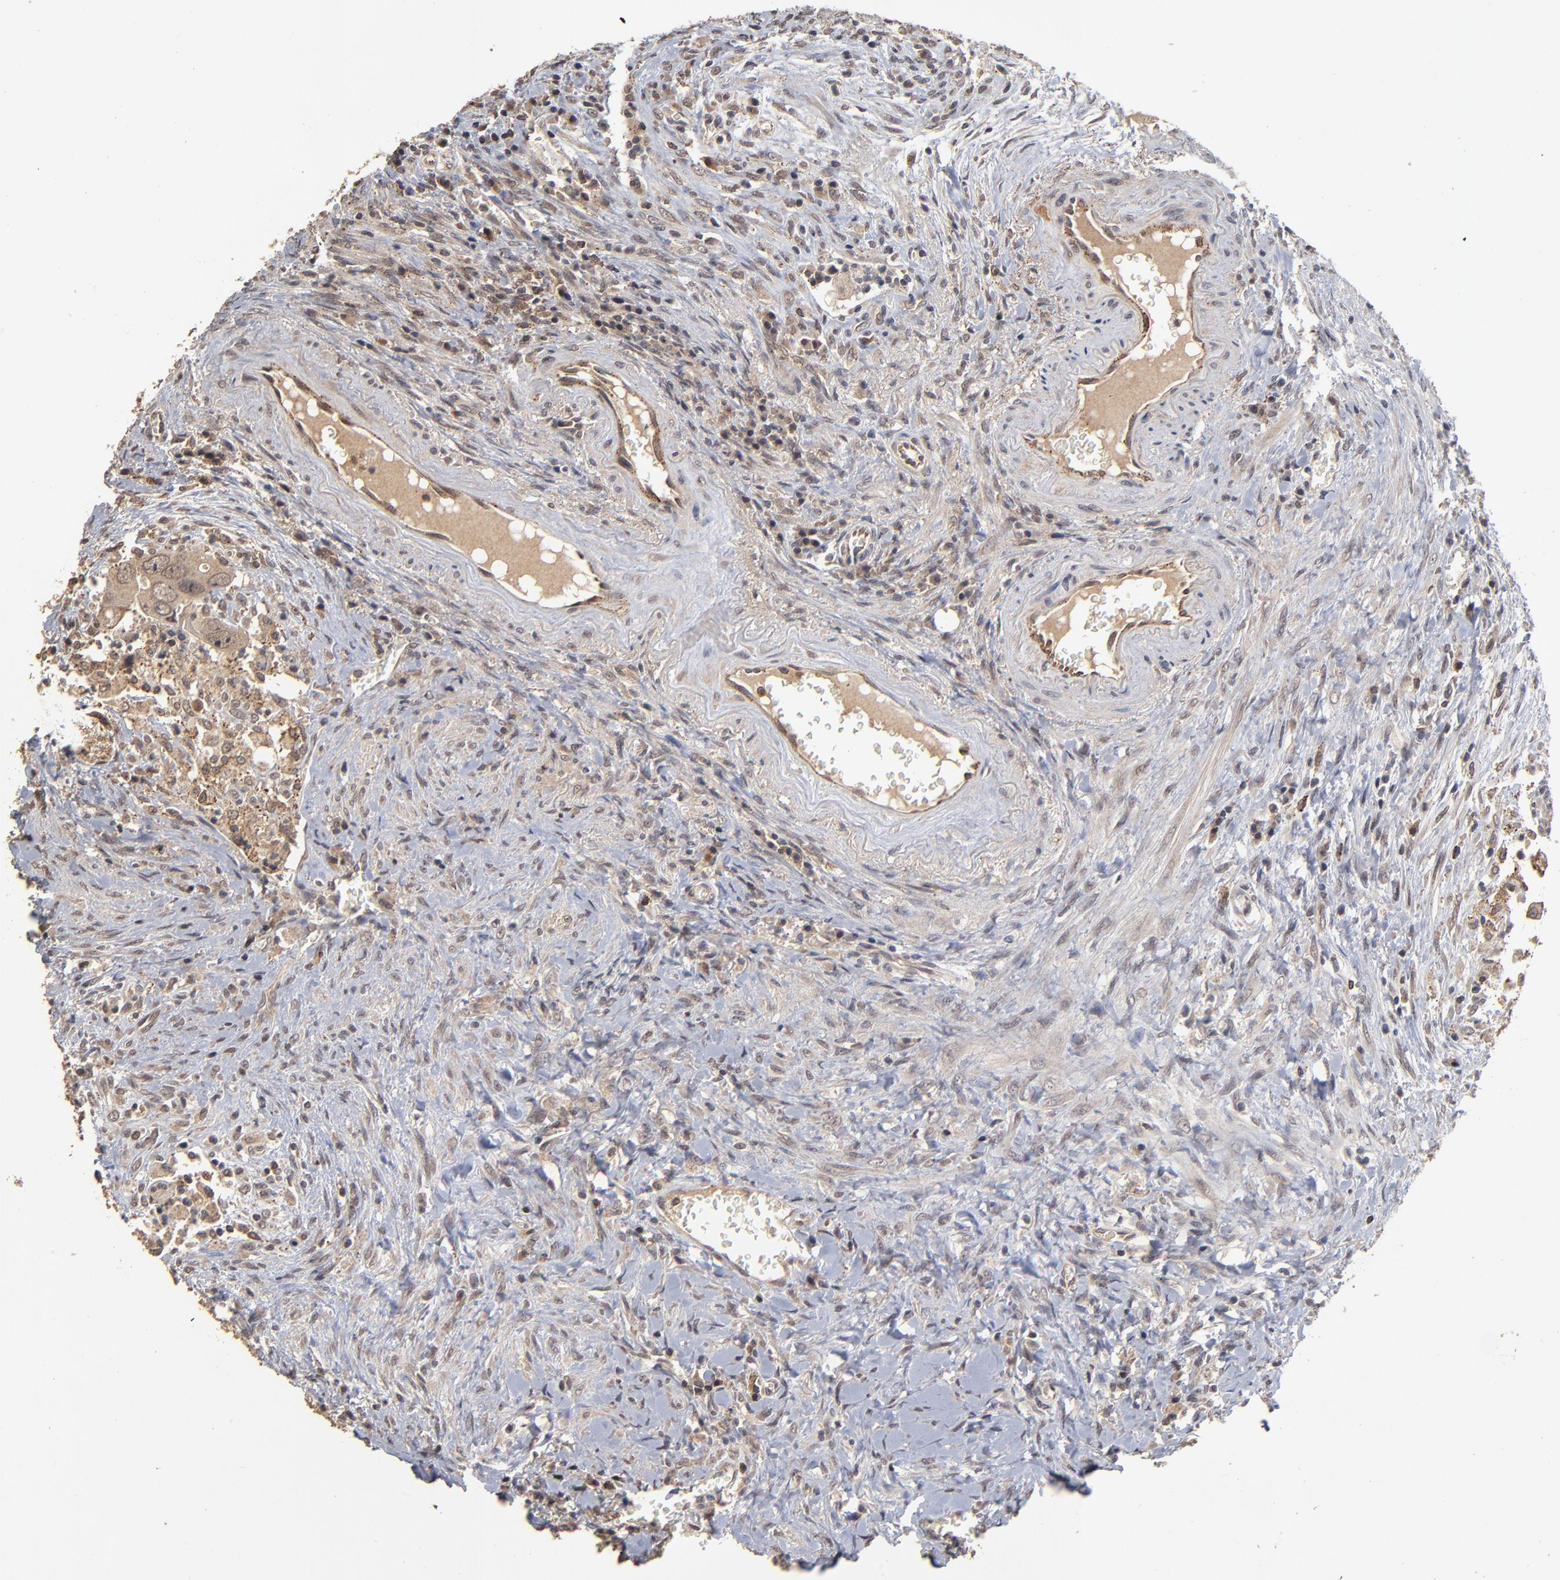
{"staining": {"intensity": "moderate", "quantity": "25%-75%", "location": "cytoplasmic/membranous"}, "tissue": "colorectal cancer", "cell_type": "Tumor cells", "image_type": "cancer", "snomed": [{"axis": "morphology", "description": "Adenocarcinoma, NOS"}, {"axis": "topography", "description": "Rectum"}], "caption": "Protein staining demonstrates moderate cytoplasmic/membranous positivity in about 25%-75% of tumor cells in colorectal cancer (adenocarcinoma). The staining is performed using DAB brown chromogen to label protein expression. The nuclei are counter-stained blue using hematoxylin.", "gene": "ASB8", "patient": {"sex": "male", "age": 70}}